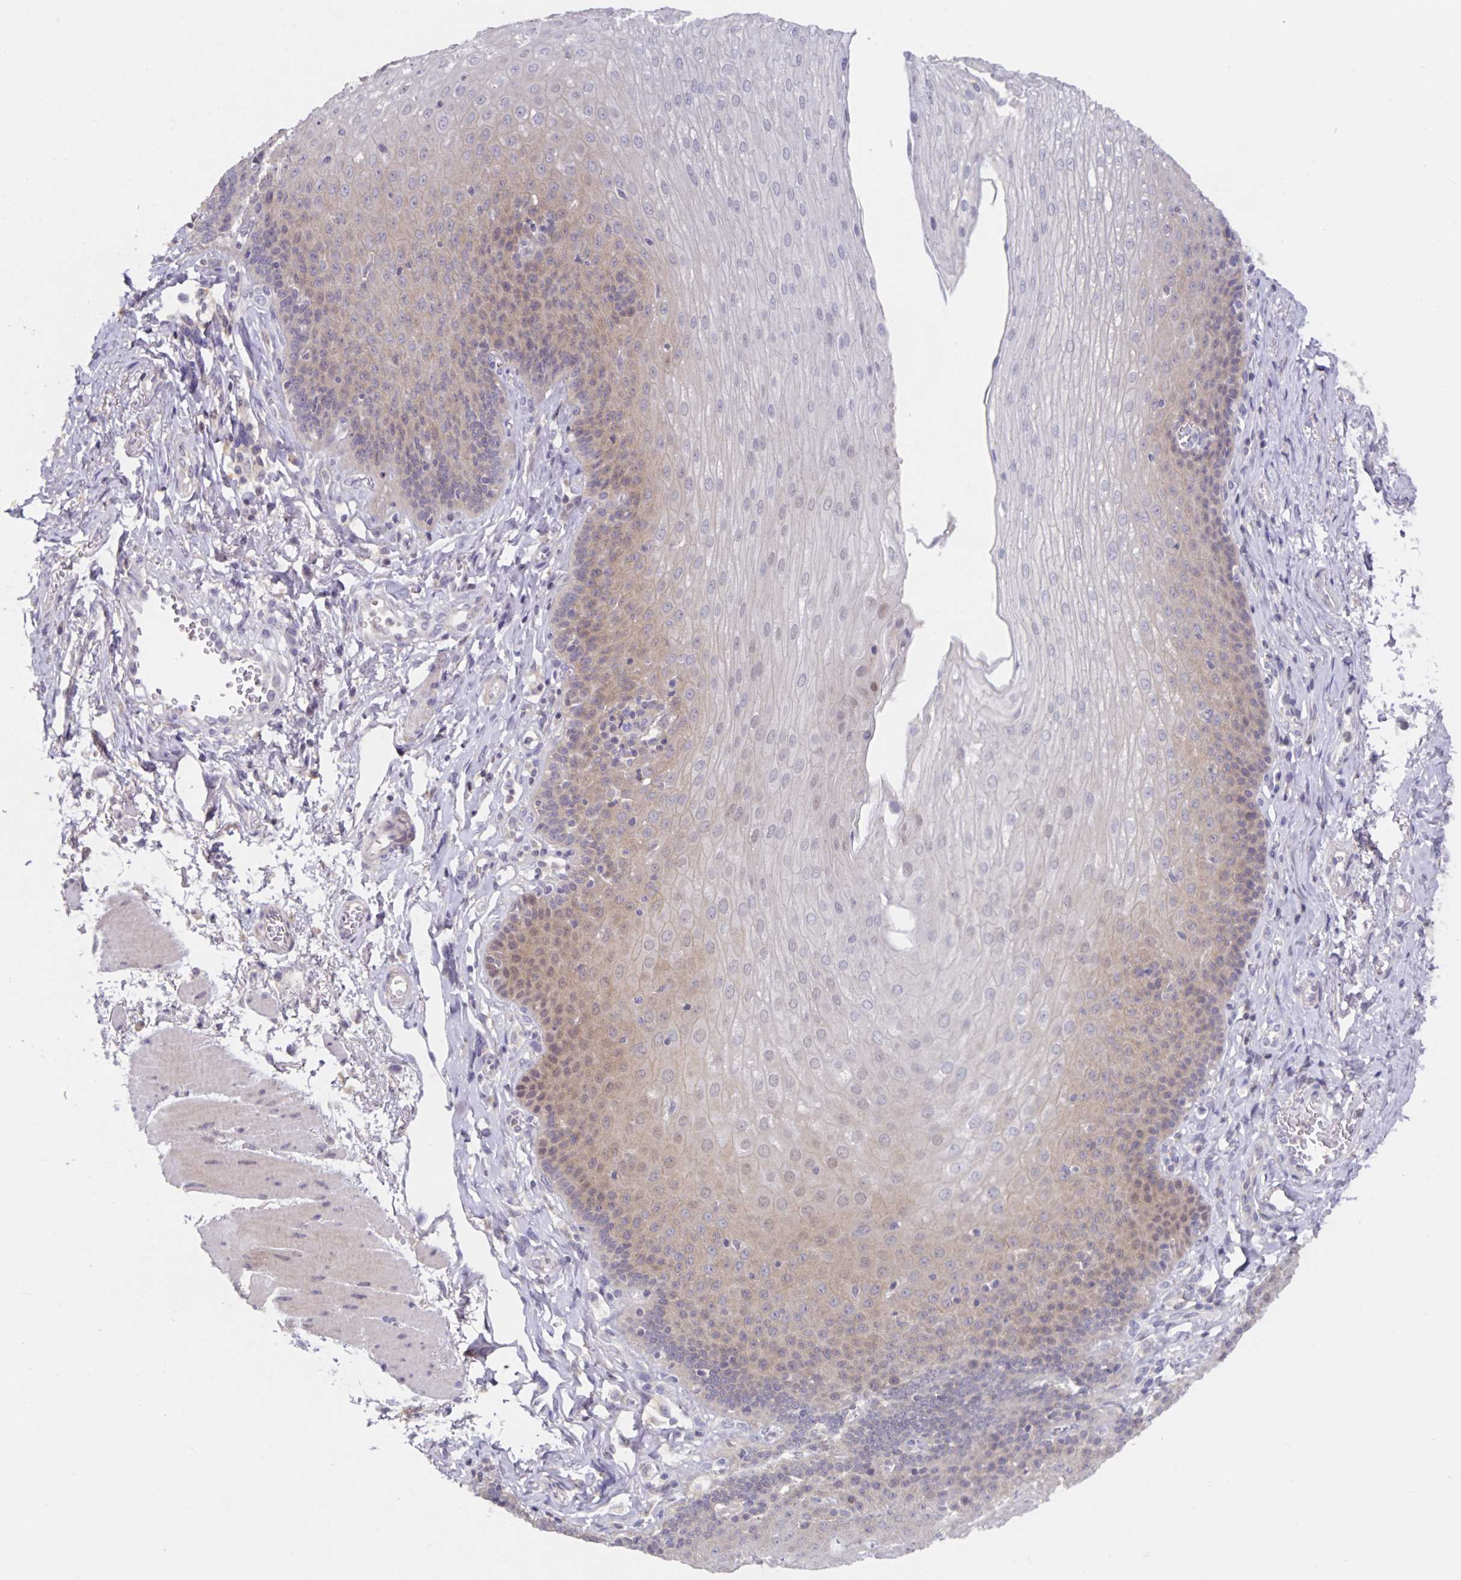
{"staining": {"intensity": "weak", "quantity": "25%-75%", "location": "cytoplasmic/membranous"}, "tissue": "esophagus", "cell_type": "Squamous epithelial cells", "image_type": "normal", "snomed": [{"axis": "morphology", "description": "Normal tissue, NOS"}, {"axis": "topography", "description": "Esophagus"}], "caption": "Protein analysis of unremarkable esophagus displays weak cytoplasmic/membranous staining in about 25%-75% of squamous epithelial cells.", "gene": "HEPN1", "patient": {"sex": "female", "age": 81}}